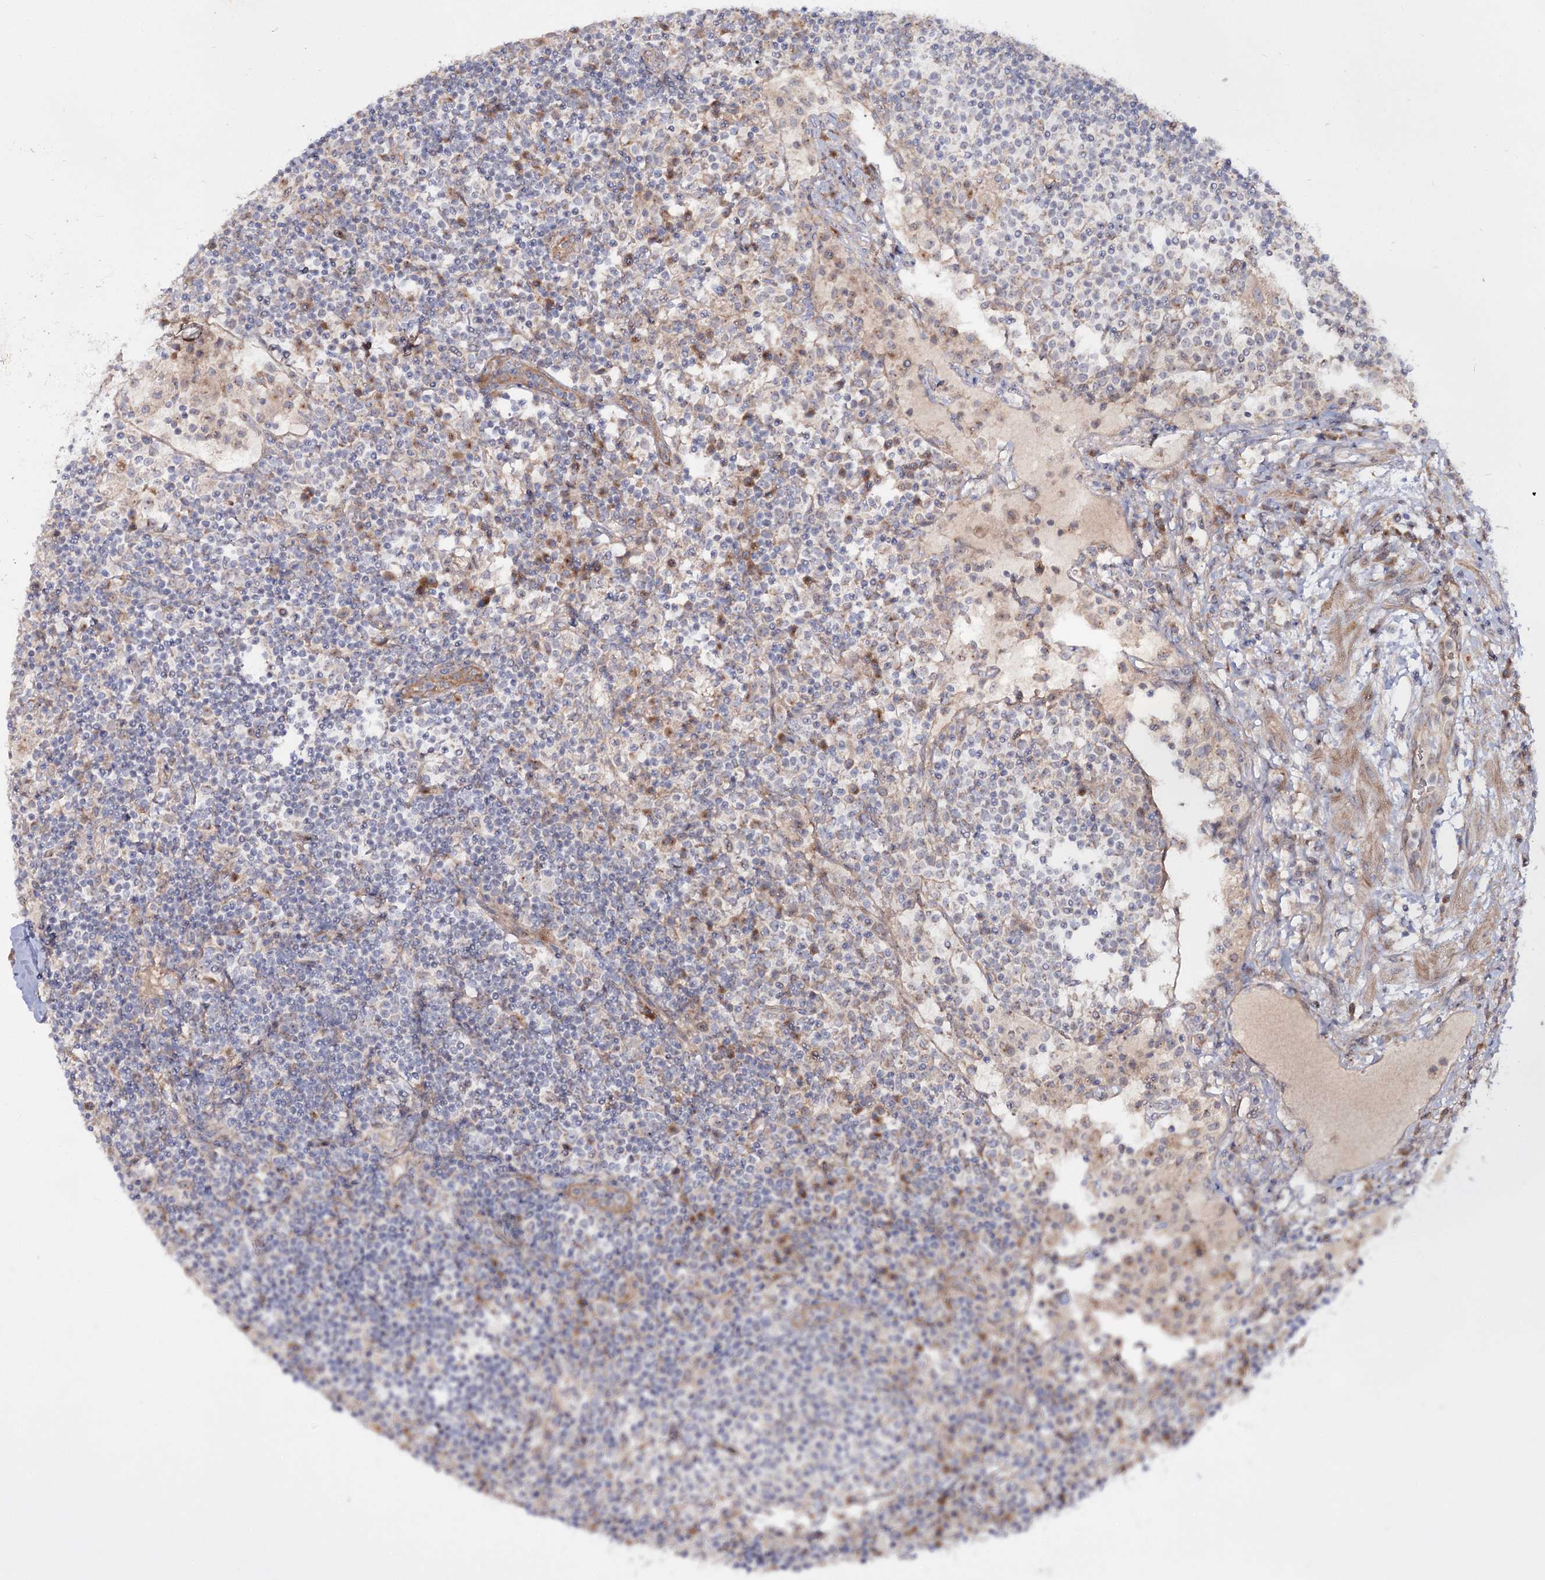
{"staining": {"intensity": "weak", "quantity": "<25%", "location": "cytoplasmic/membranous"}, "tissue": "lymph node", "cell_type": "Non-germinal center cells", "image_type": "normal", "snomed": [{"axis": "morphology", "description": "Normal tissue, NOS"}, {"axis": "topography", "description": "Lymph node"}], "caption": "Immunohistochemistry of normal lymph node exhibits no positivity in non-germinal center cells. The staining was performed using DAB to visualize the protein expression in brown, while the nuclei were stained in blue with hematoxylin (Magnification: 20x).", "gene": "C11orf80", "patient": {"sex": "female", "age": 53}}